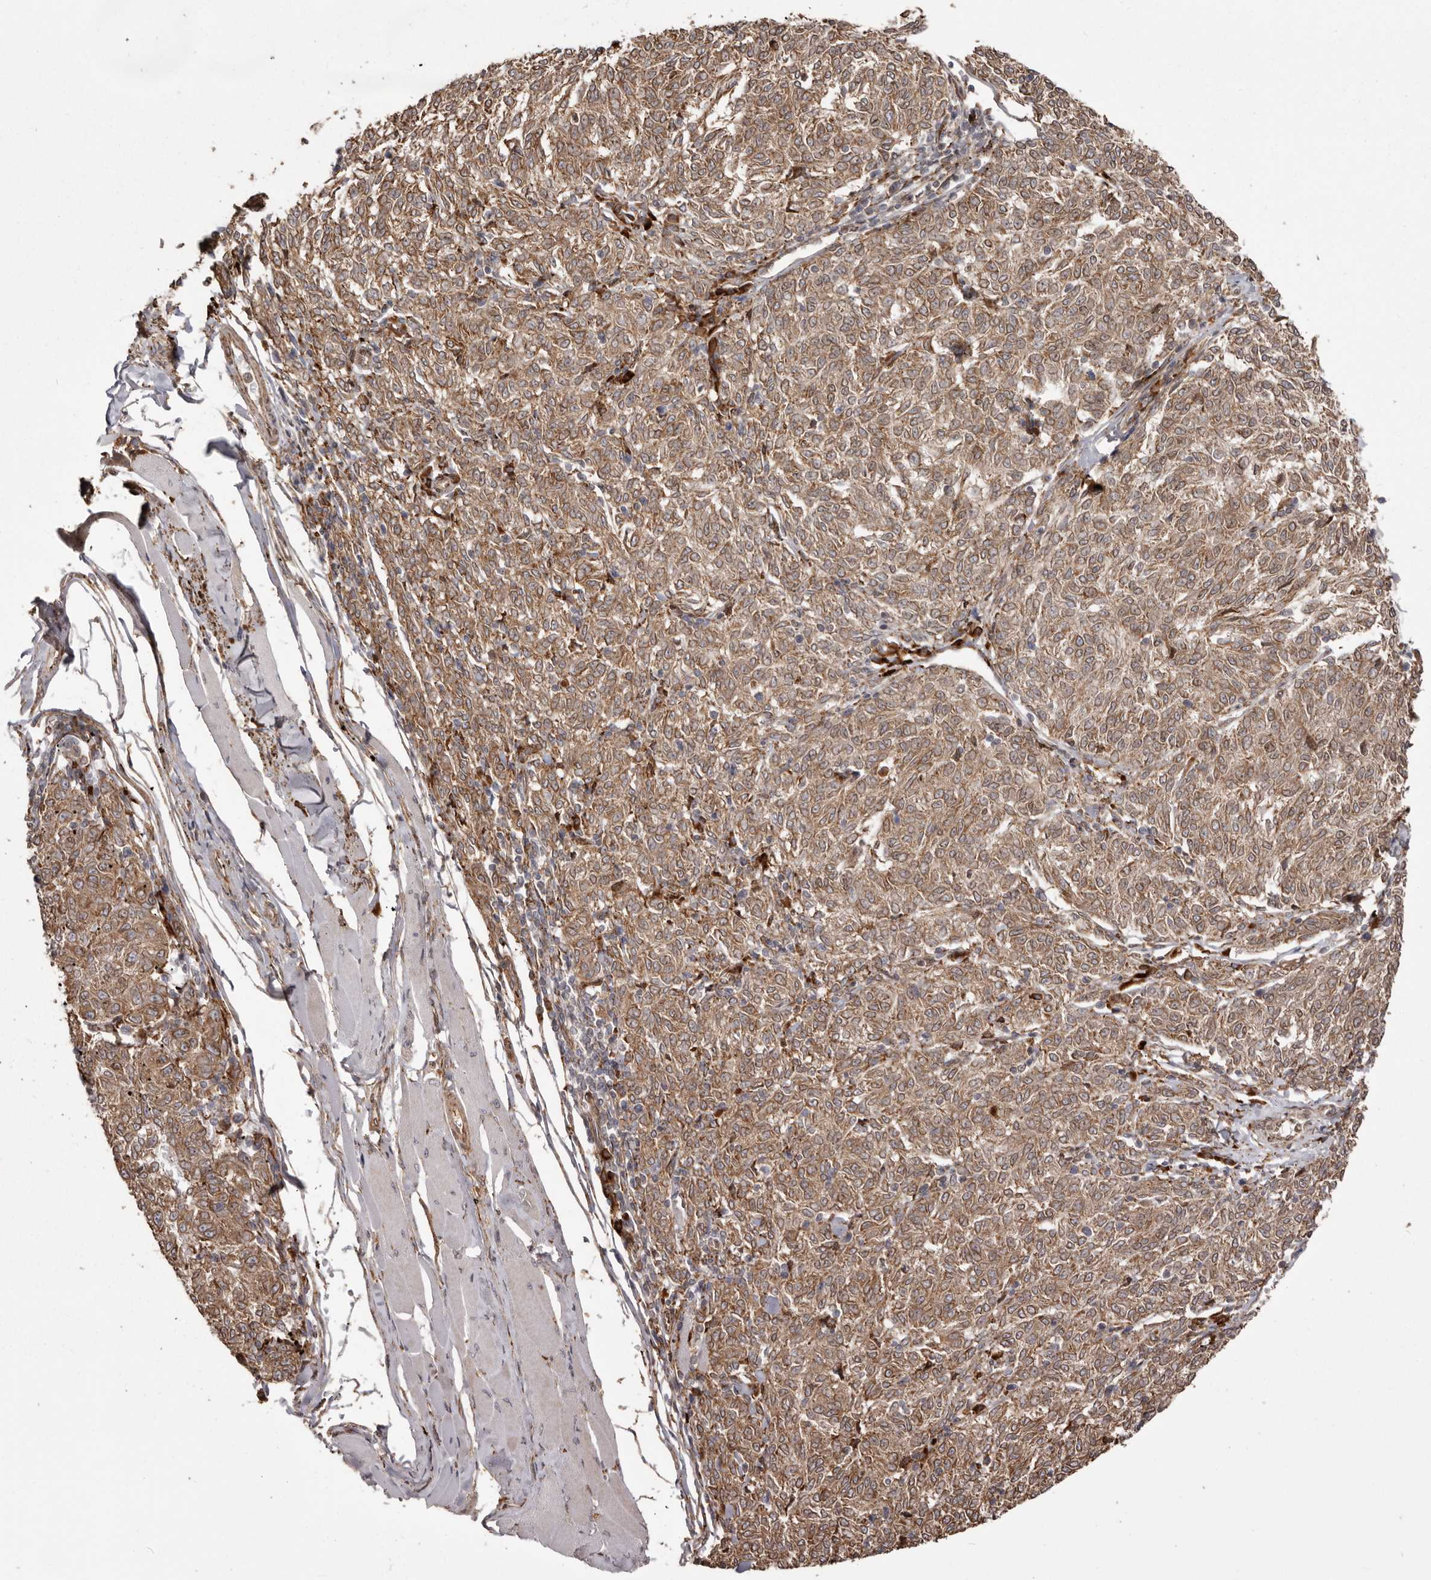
{"staining": {"intensity": "moderate", "quantity": ">75%", "location": "cytoplasmic/membranous"}, "tissue": "melanoma", "cell_type": "Tumor cells", "image_type": "cancer", "snomed": [{"axis": "morphology", "description": "Malignant melanoma, NOS"}, {"axis": "topography", "description": "Skin"}], "caption": "Tumor cells show moderate cytoplasmic/membranous expression in approximately >75% of cells in melanoma.", "gene": "NUP43", "patient": {"sex": "female", "age": 72}}